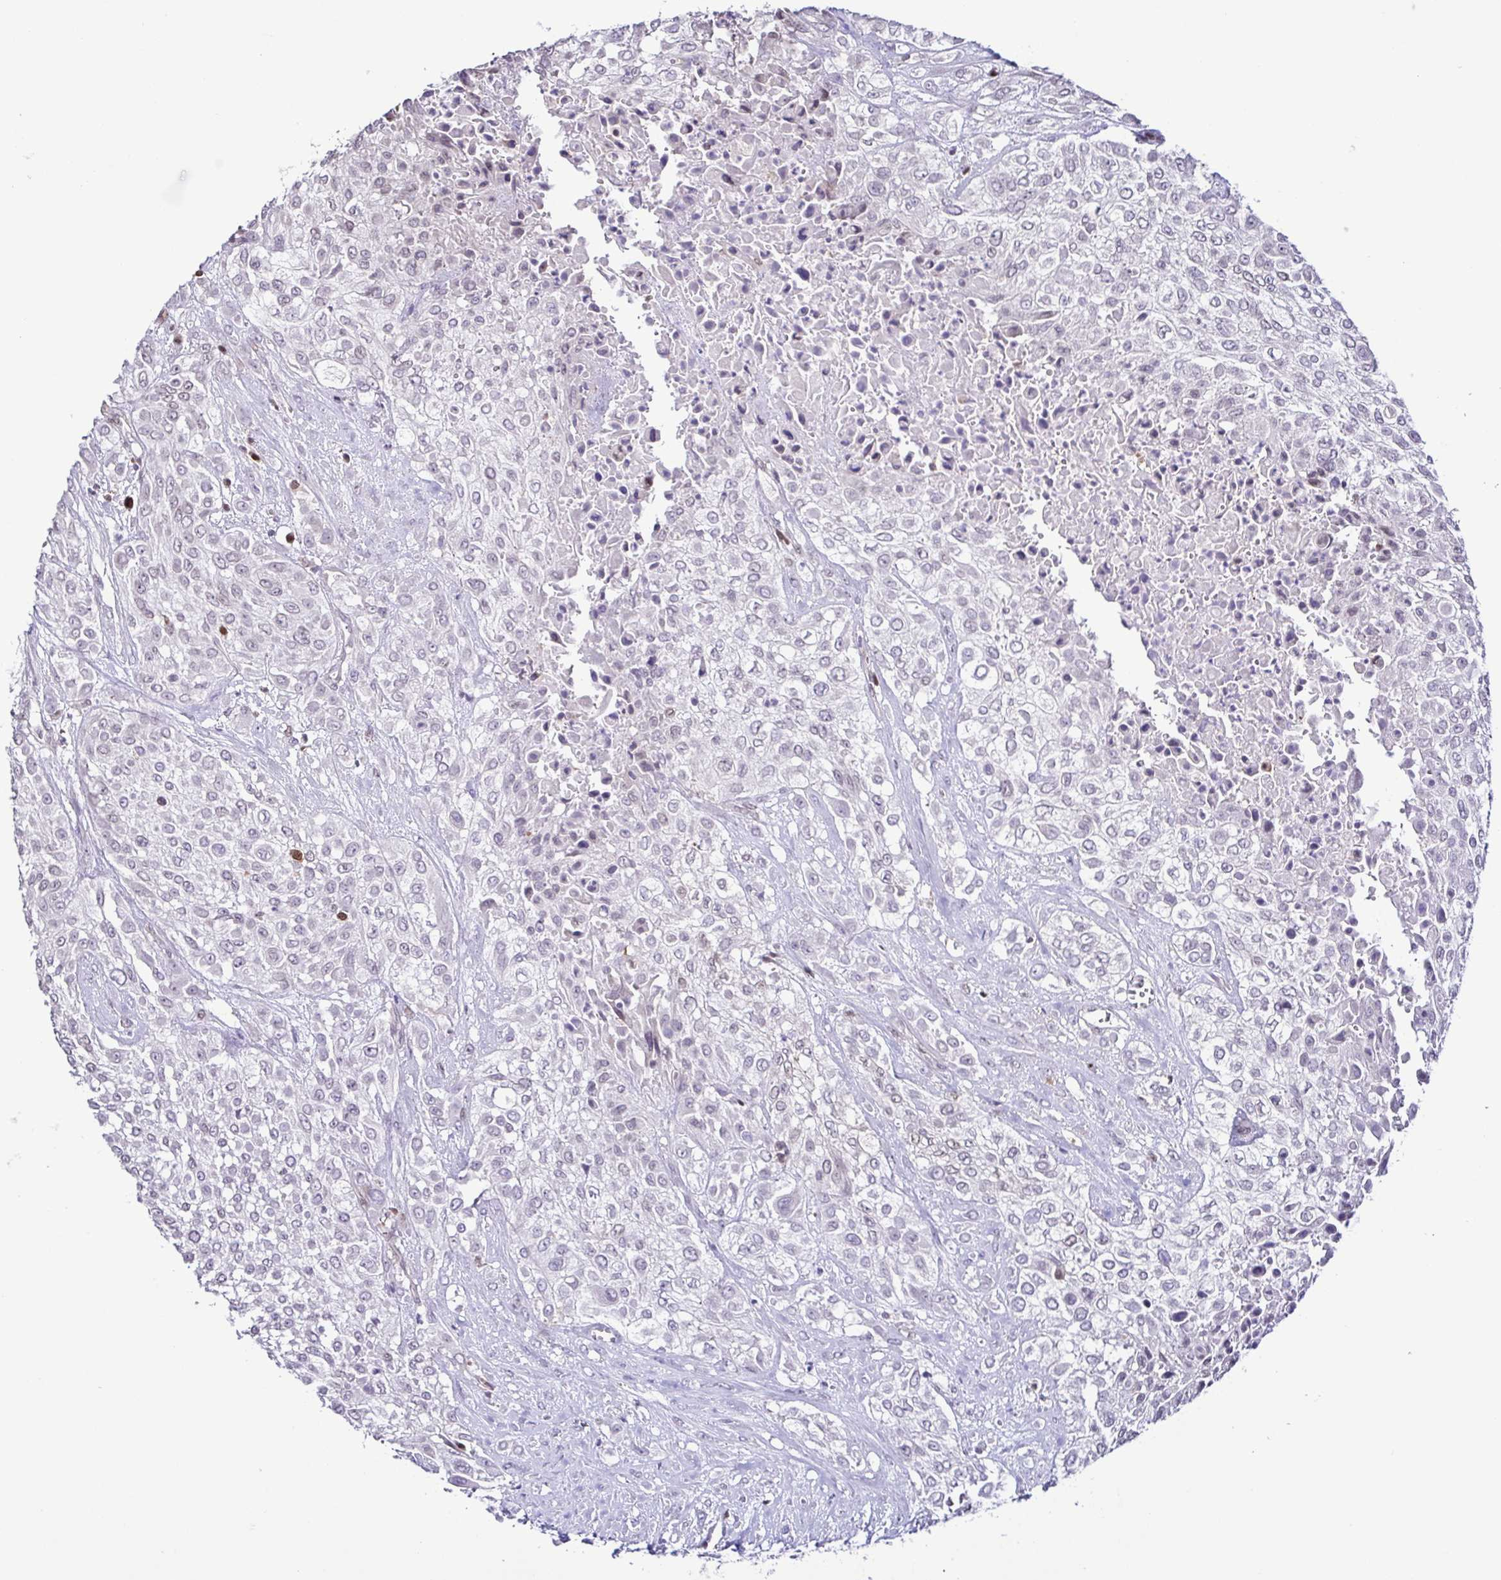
{"staining": {"intensity": "negative", "quantity": "none", "location": "none"}, "tissue": "urothelial cancer", "cell_type": "Tumor cells", "image_type": "cancer", "snomed": [{"axis": "morphology", "description": "Urothelial carcinoma, High grade"}, {"axis": "topography", "description": "Urinary bladder"}], "caption": "Tumor cells show no significant protein expression in high-grade urothelial carcinoma.", "gene": "PSMB9", "patient": {"sex": "male", "age": 57}}